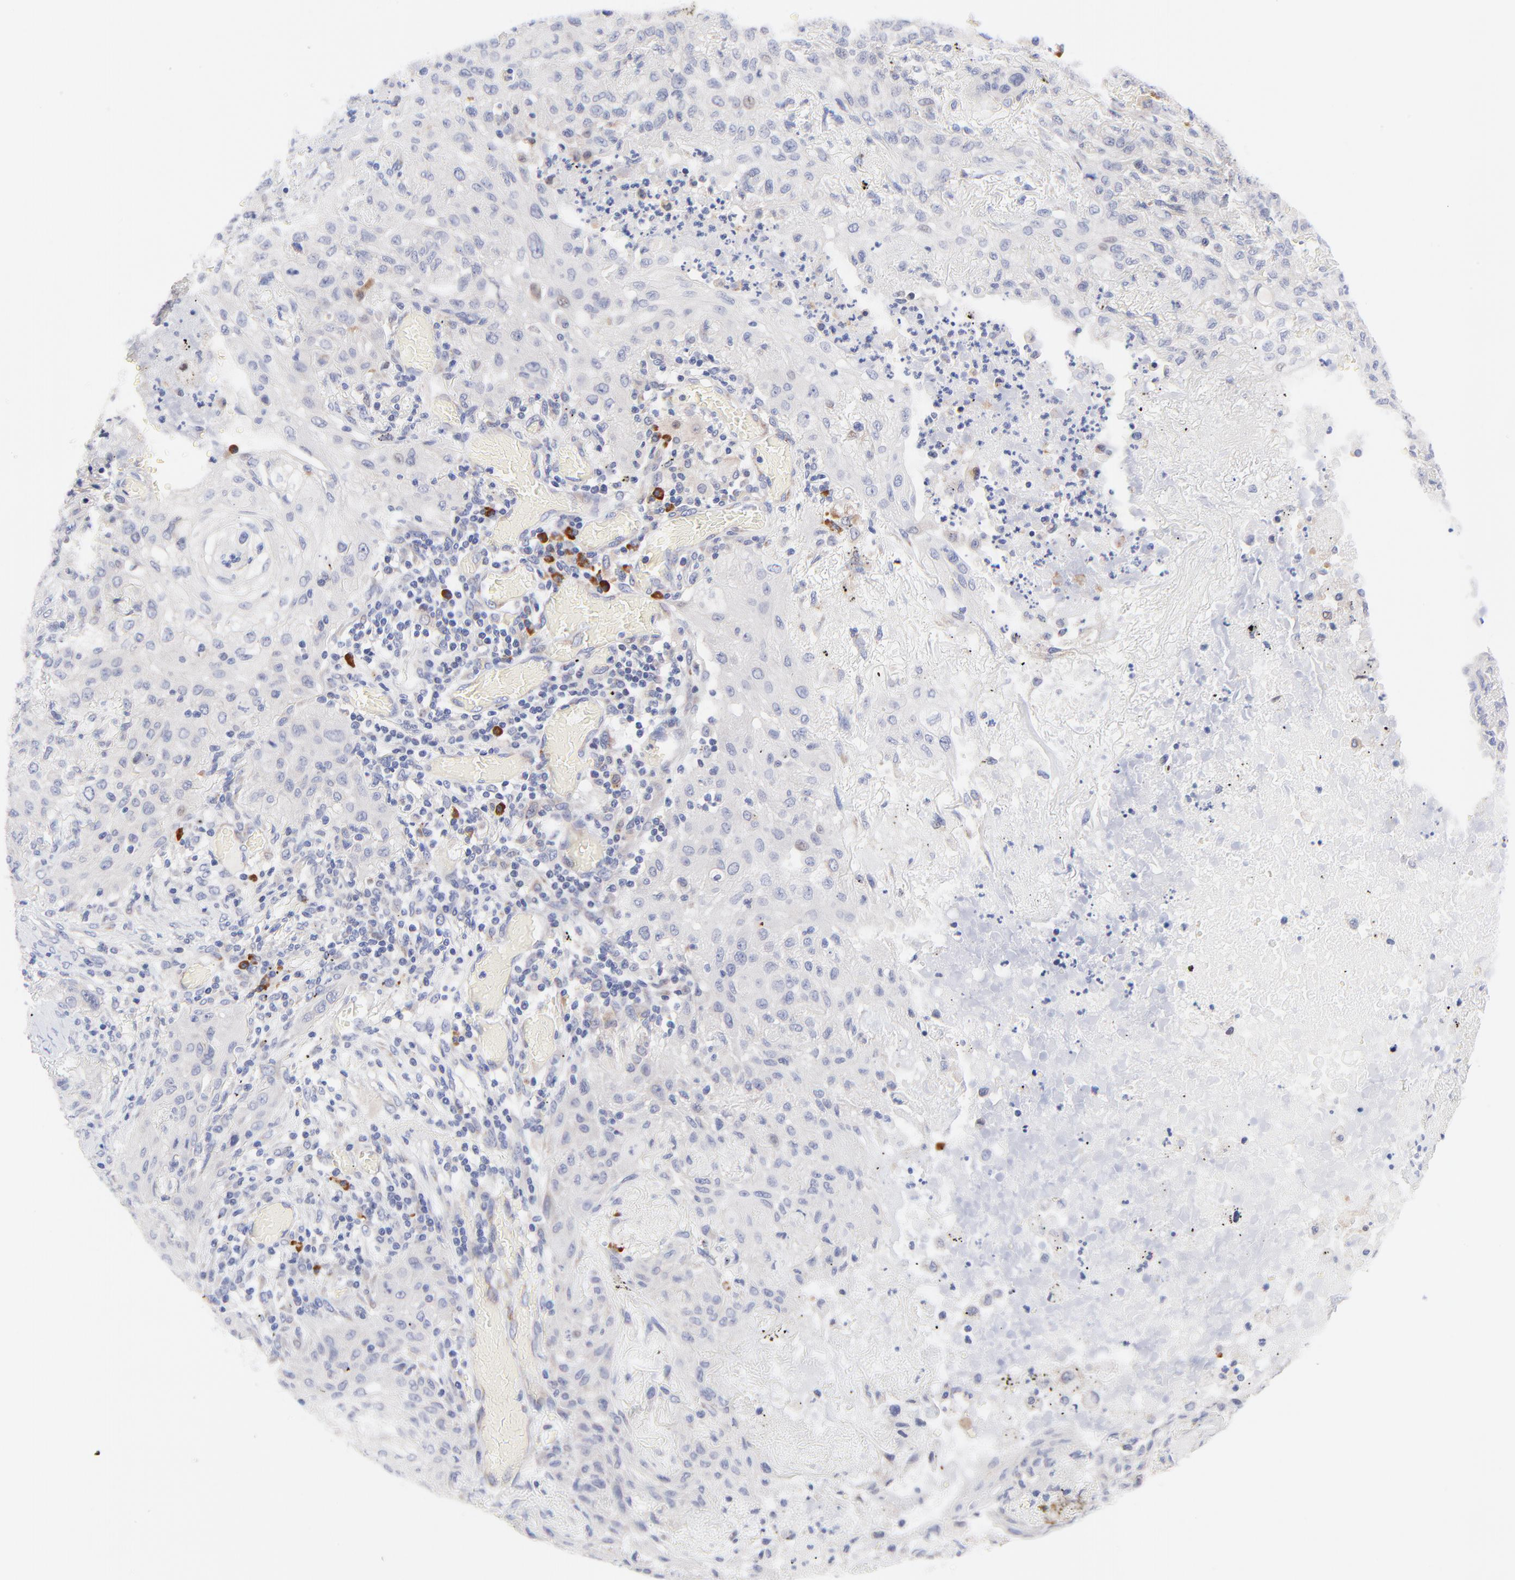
{"staining": {"intensity": "negative", "quantity": "none", "location": "none"}, "tissue": "lung cancer", "cell_type": "Tumor cells", "image_type": "cancer", "snomed": [{"axis": "morphology", "description": "Squamous cell carcinoma, NOS"}, {"axis": "topography", "description": "Lung"}], "caption": "This is an immunohistochemistry (IHC) image of human lung cancer (squamous cell carcinoma). There is no expression in tumor cells.", "gene": "AFF2", "patient": {"sex": "female", "age": 47}}